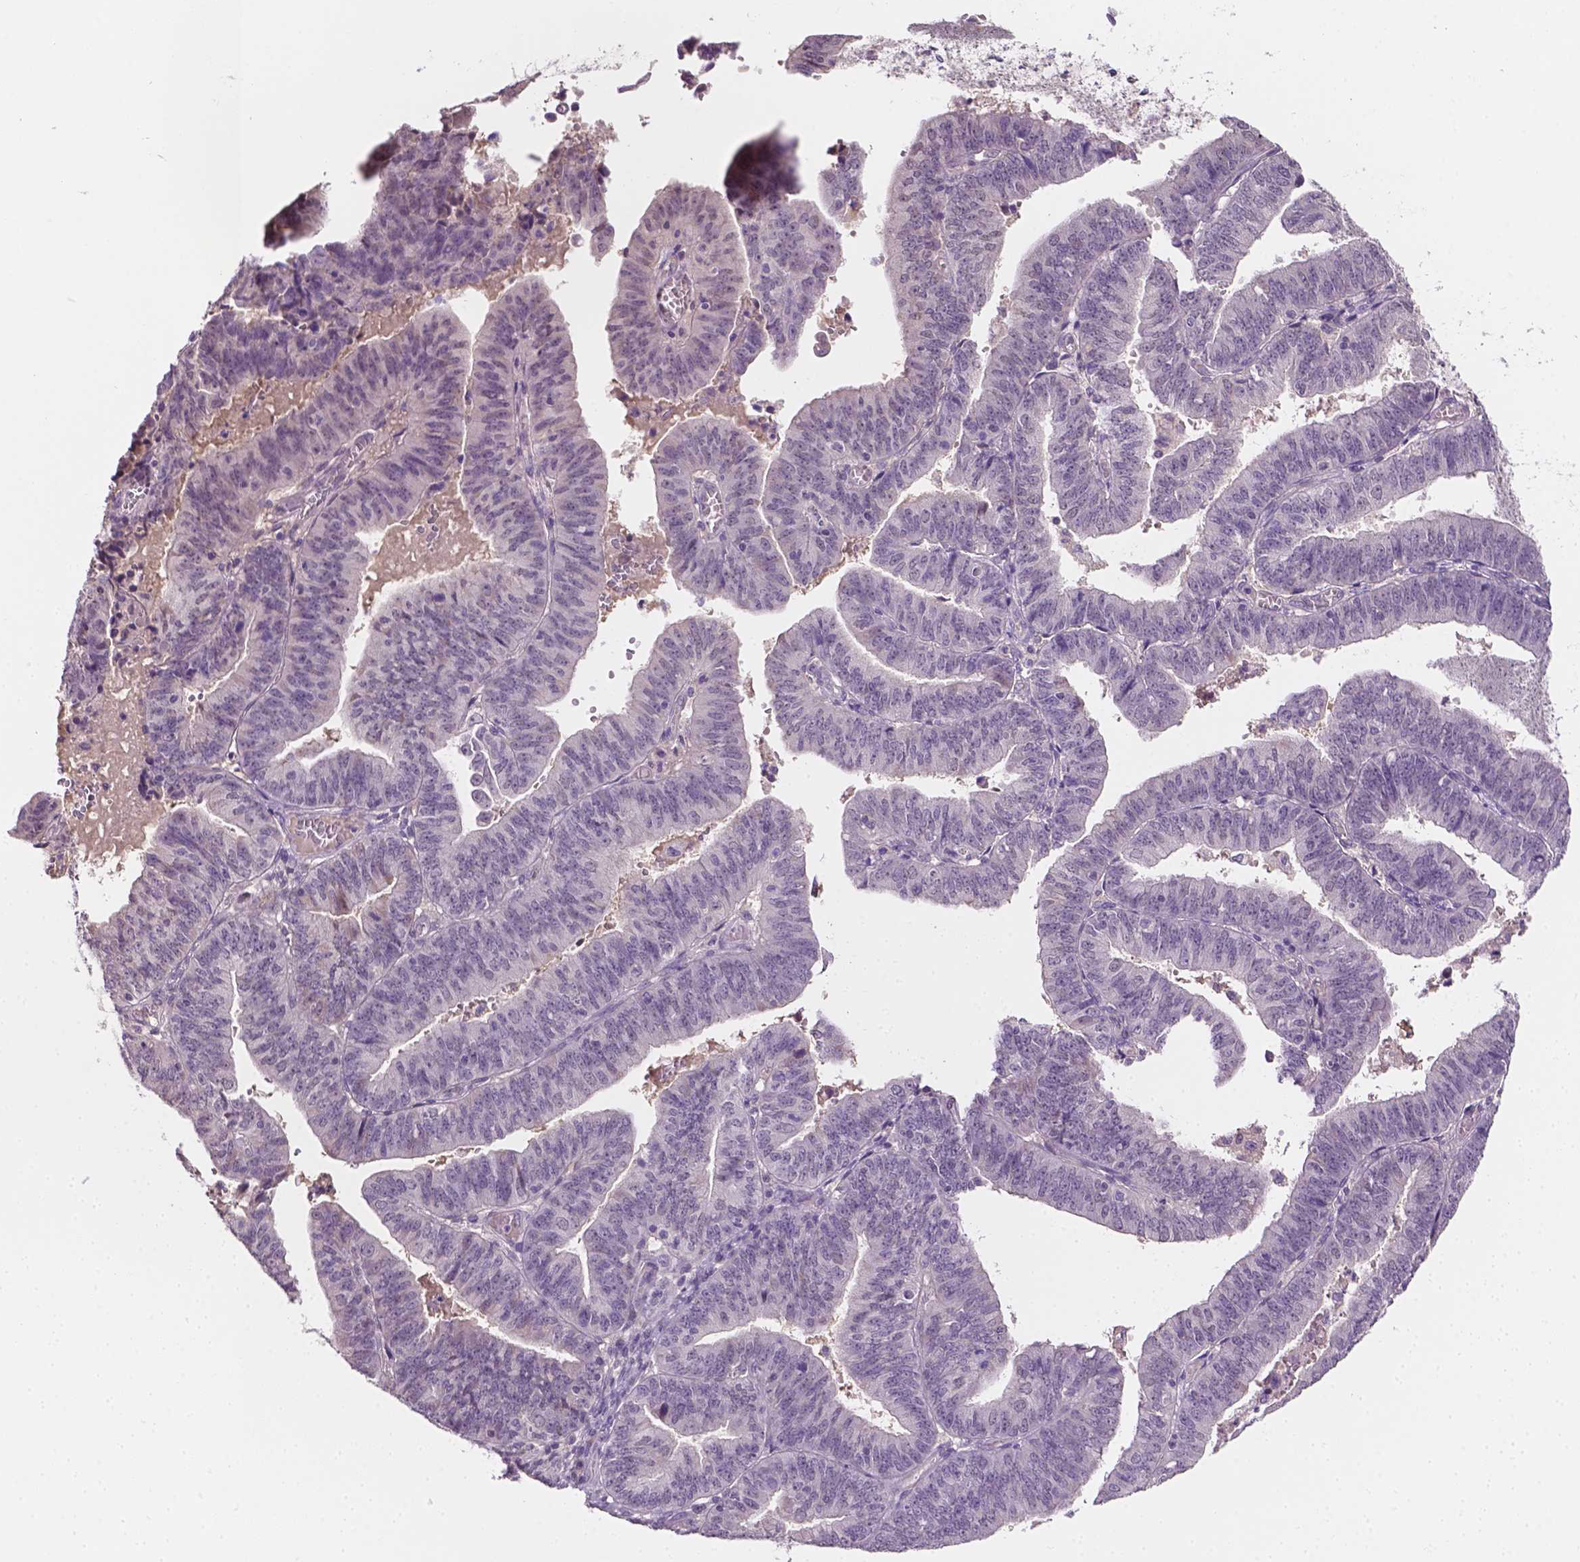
{"staining": {"intensity": "negative", "quantity": "none", "location": "none"}, "tissue": "endometrial cancer", "cell_type": "Tumor cells", "image_type": "cancer", "snomed": [{"axis": "morphology", "description": "Adenocarcinoma, NOS"}, {"axis": "topography", "description": "Endometrium"}], "caption": "The immunohistochemistry (IHC) photomicrograph has no significant expression in tumor cells of endometrial adenocarcinoma tissue.", "gene": "MROH6", "patient": {"sex": "female", "age": 82}}